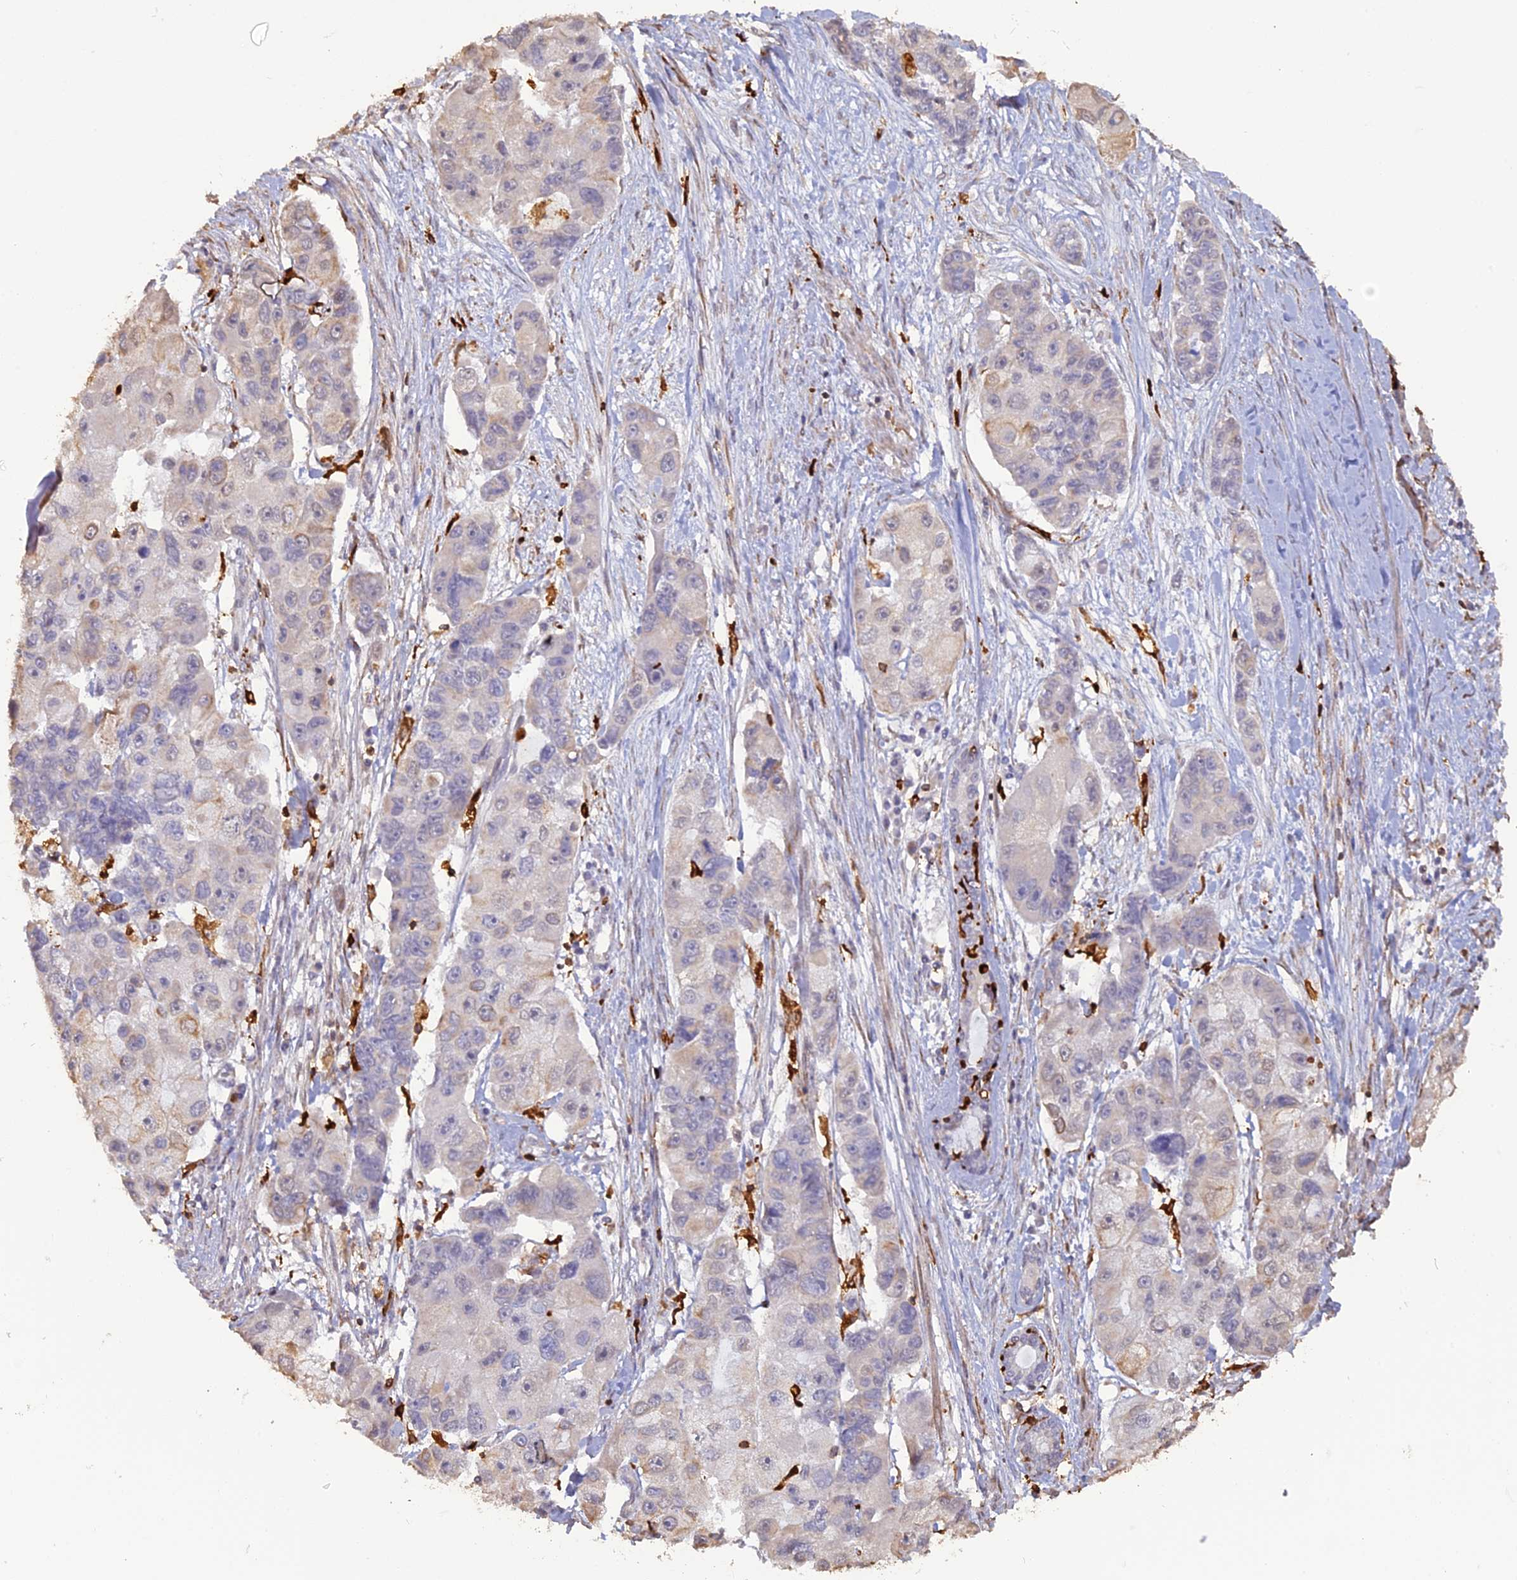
{"staining": {"intensity": "negative", "quantity": "none", "location": "none"}, "tissue": "lung cancer", "cell_type": "Tumor cells", "image_type": "cancer", "snomed": [{"axis": "morphology", "description": "Adenocarcinoma, NOS"}, {"axis": "topography", "description": "Lung"}], "caption": "Tumor cells show no significant expression in lung adenocarcinoma. (DAB immunohistochemistry (IHC) with hematoxylin counter stain).", "gene": "APOBR", "patient": {"sex": "female", "age": 54}}